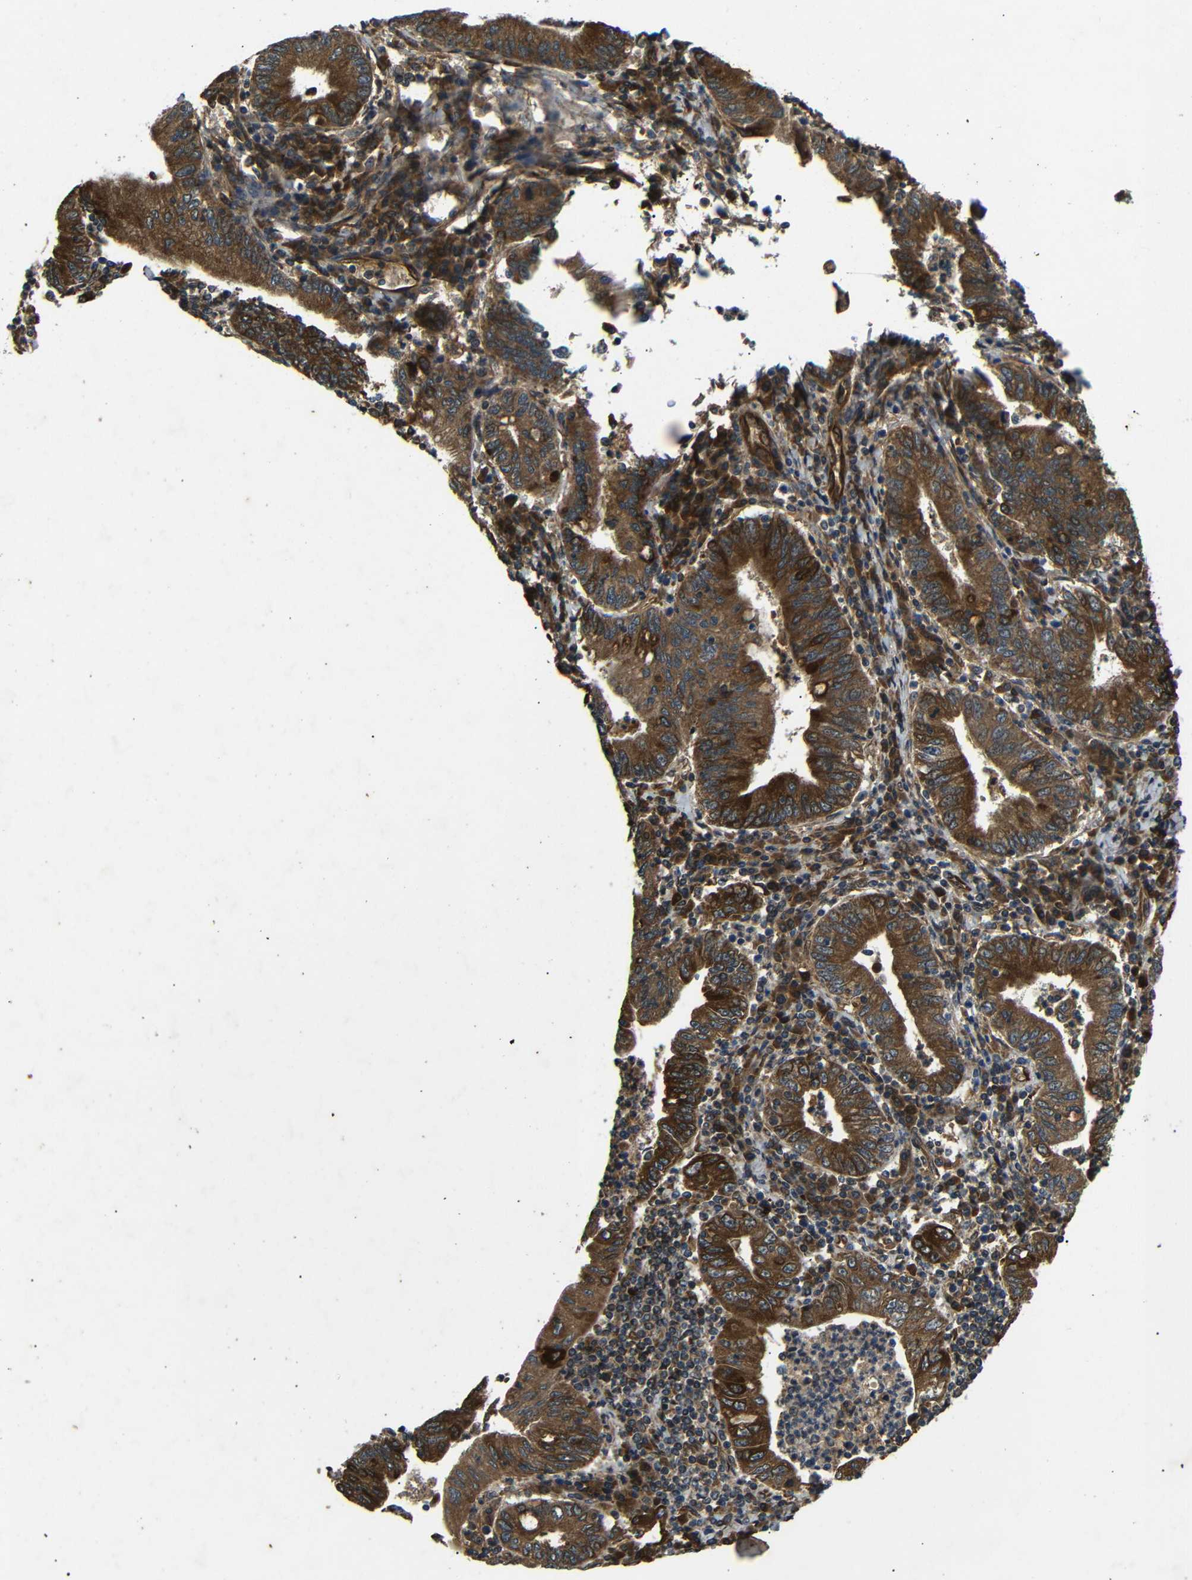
{"staining": {"intensity": "strong", "quantity": ">75%", "location": "cytoplasmic/membranous"}, "tissue": "stomach cancer", "cell_type": "Tumor cells", "image_type": "cancer", "snomed": [{"axis": "morphology", "description": "Normal tissue, NOS"}, {"axis": "morphology", "description": "Adenocarcinoma, NOS"}, {"axis": "topography", "description": "Esophagus"}, {"axis": "topography", "description": "Stomach, upper"}, {"axis": "topography", "description": "Peripheral nerve tissue"}], "caption": "Protein analysis of stomach adenocarcinoma tissue reveals strong cytoplasmic/membranous expression in about >75% of tumor cells.", "gene": "TRPC1", "patient": {"sex": "male", "age": 62}}